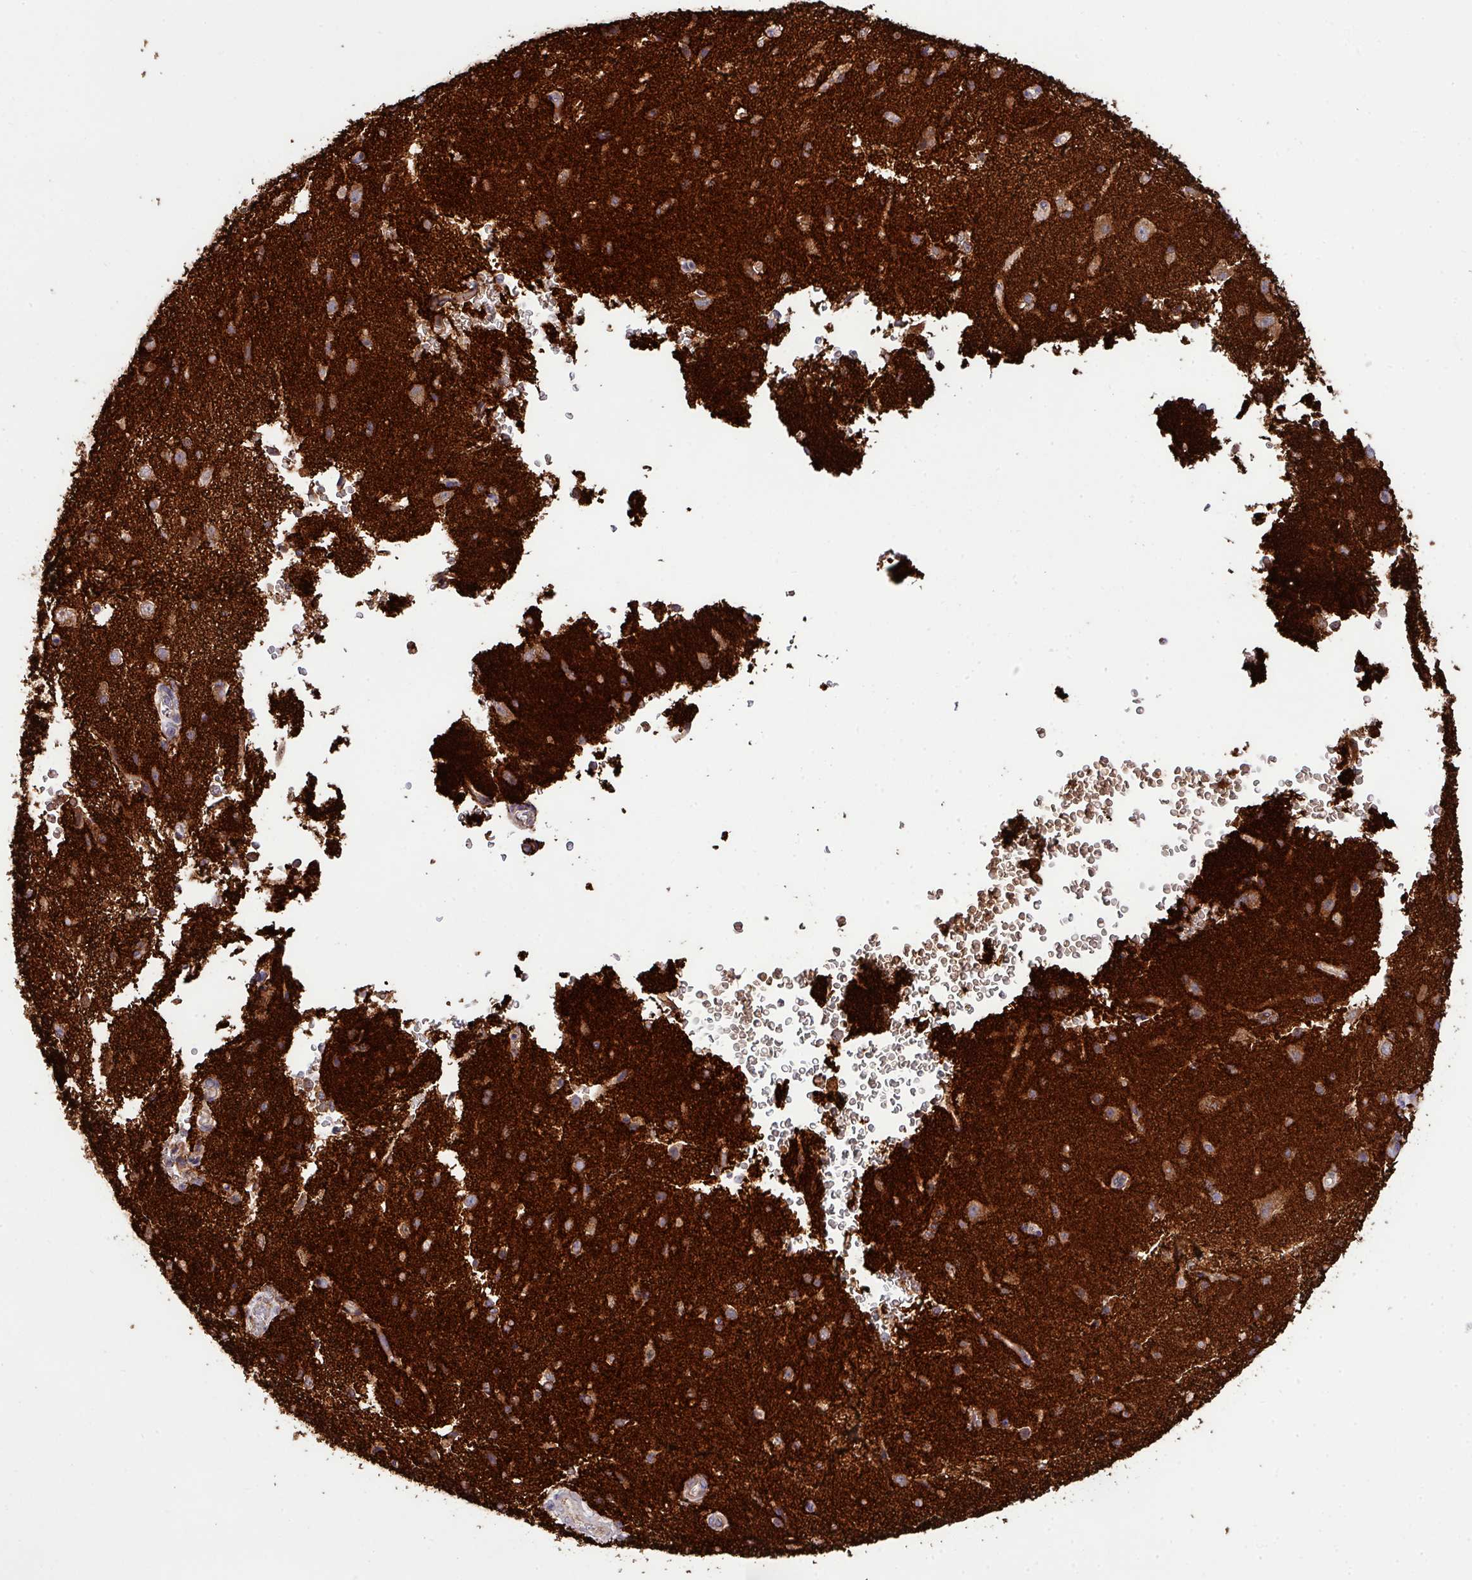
{"staining": {"intensity": "weak", "quantity": ">75%", "location": "cytoplasmic/membranous"}, "tissue": "cerebral cortex", "cell_type": "Endothelial cells", "image_type": "normal", "snomed": [{"axis": "morphology", "description": "Normal tissue, NOS"}, {"axis": "morphology", "description": "Inflammation, NOS"}, {"axis": "topography", "description": "Cerebral cortex"}], "caption": "Immunohistochemistry (IHC) staining of unremarkable cerebral cortex, which reveals low levels of weak cytoplasmic/membranous positivity in about >75% of endothelial cells indicating weak cytoplasmic/membranous protein positivity. The staining was performed using DAB (brown) for protein detection and nuclei were counterstained in hematoxylin (blue).", "gene": "B3GNT9", "patient": {"sex": "male", "age": 6}}